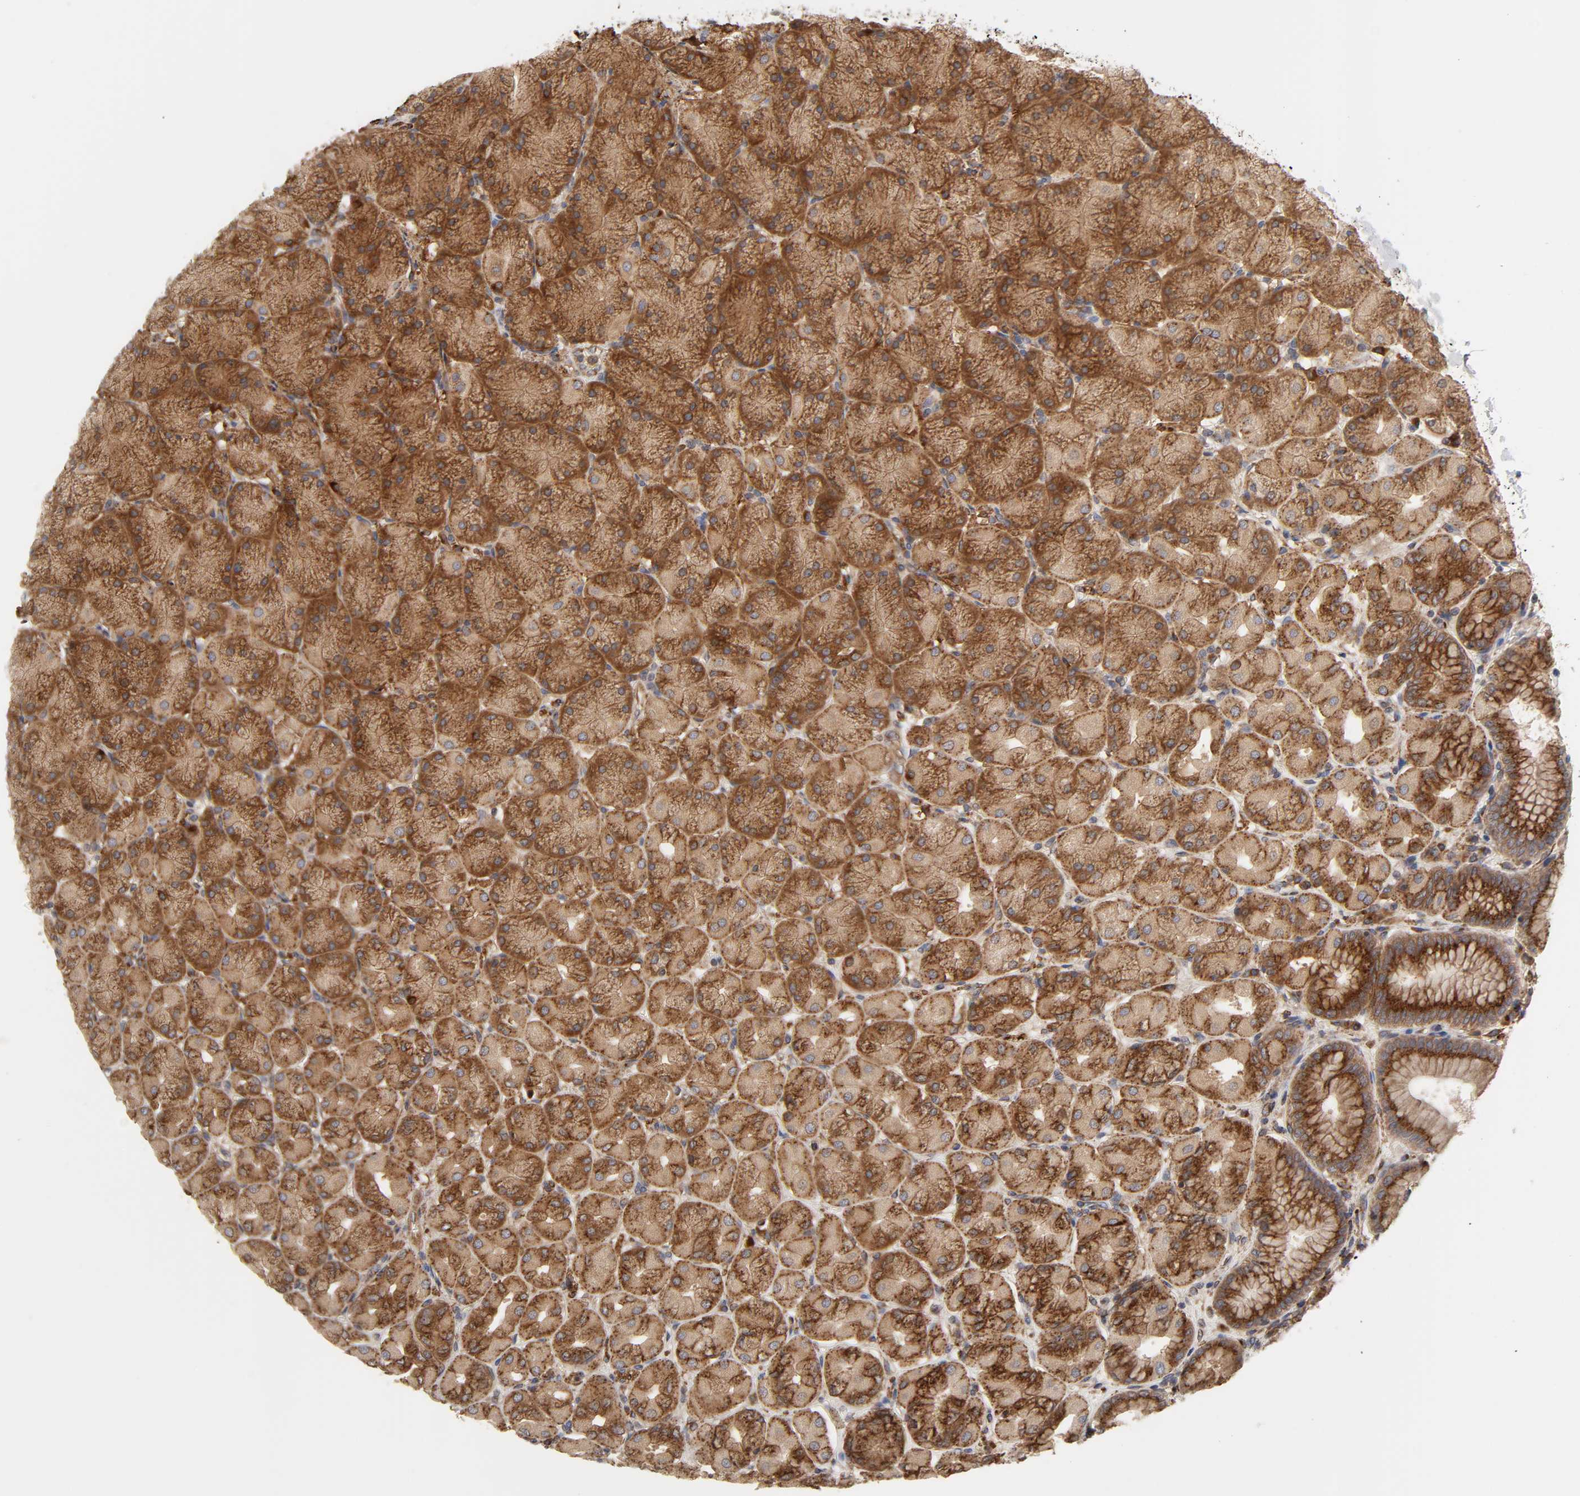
{"staining": {"intensity": "strong", "quantity": ">75%", "location": "cytoplasmic/membranous"}, "tissue": "stomach", "cell_type": "Glandular cells", "image_type": "normal", "snomed": [{"axis": "morphology", "description": "Normal tissue, NOS"}, {"axis": "topography", "description": "Stomach, upper"}], "caption": "Immunohistochemical staining of unremarkable human stomach exhibits strong cytoplasmic/membranous protein expression in about >75% of glandular cells.", "gene": "GNPTG", "patient": {"sex": "female", "age": 56}}